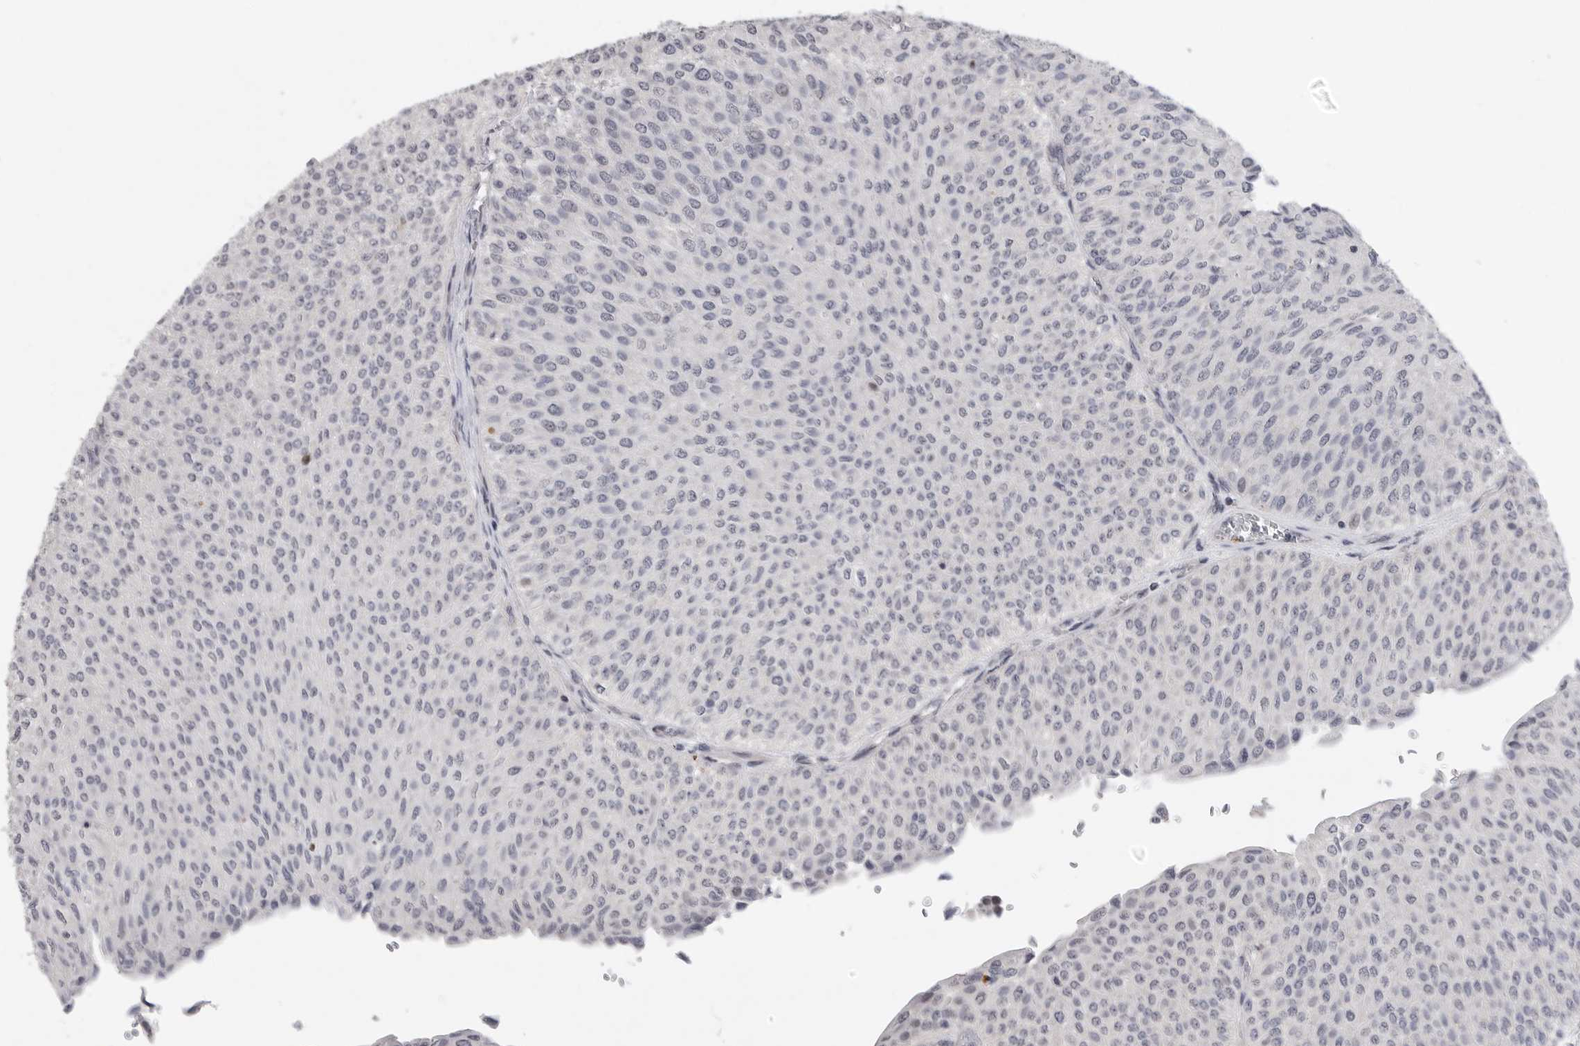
{"staining": {"intensity": "negative", "quantity": "none", "location": "none"}, "tissue": "urothelial cancer", "cell_type": "Tumor cells", "image_type": "cancer", "snomed": [{"axis": "morphology", "description": "Urothelial carcinoma, Low grade"}, {"axis": "topography", "description": "Urinary bladder"}], "caption": "Tumor cells show no significant staining in urothelial cancer.", "gene": "FBXO43", "patient": {"sex": "male", "age": 78}}